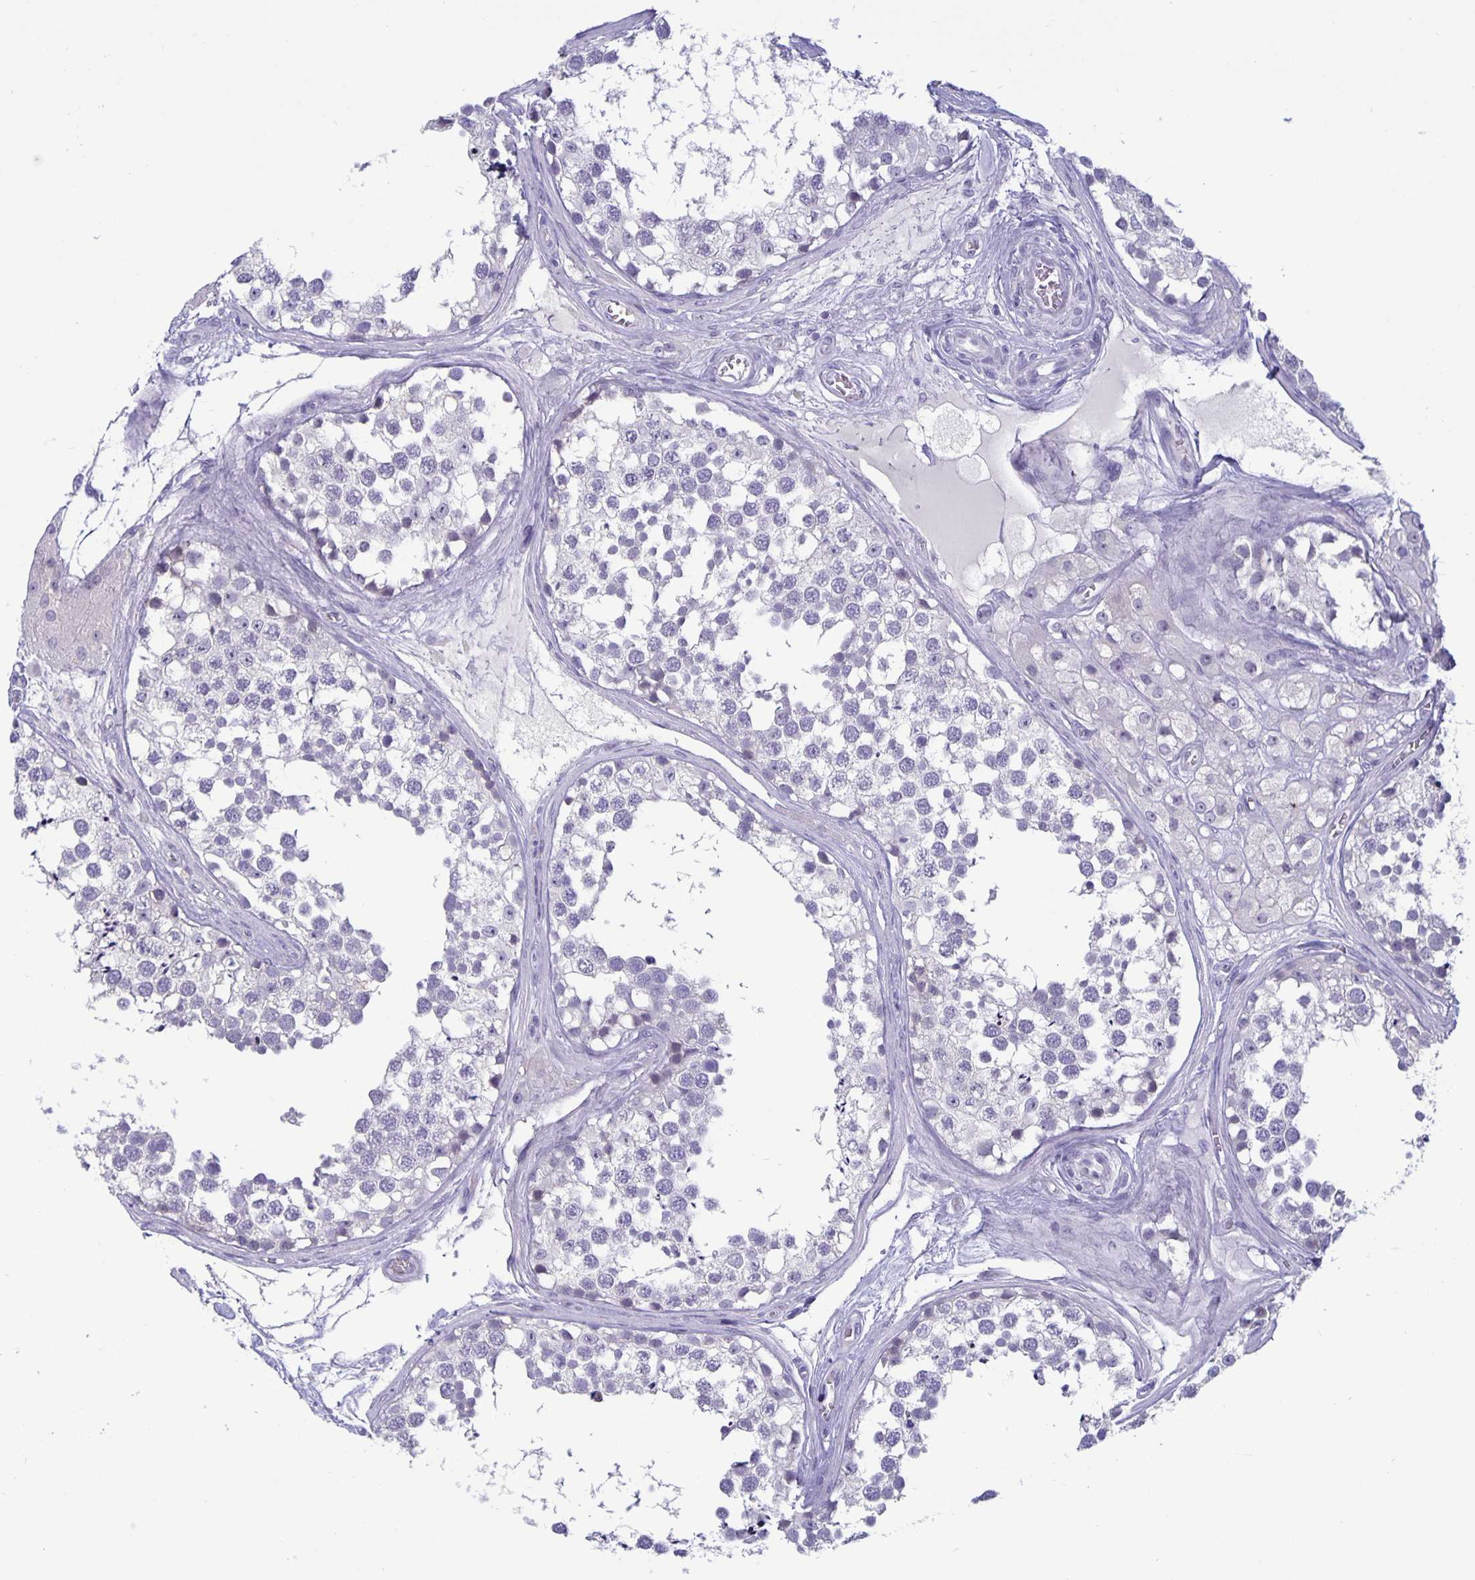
{"staining": {"intensity": "negative", "quantity": "none", "location": "none"}, "tissue": "testis", "cell_type": "Cells in seminiferous ducts", "image_type": "normal", "snomed": [{"axis": "morphology", "description": "Normal tissue, NOS"}, {"axis": "morphology", "description": "Seminoma, NOS"}, {"axis": "topography", "description": "Testis"}], "caption": "The image reveals no staining of cells in seminiferous ducts in normal testis.", "gene": "PLCB3", "patient": {"sex": "male", "age": 65}}